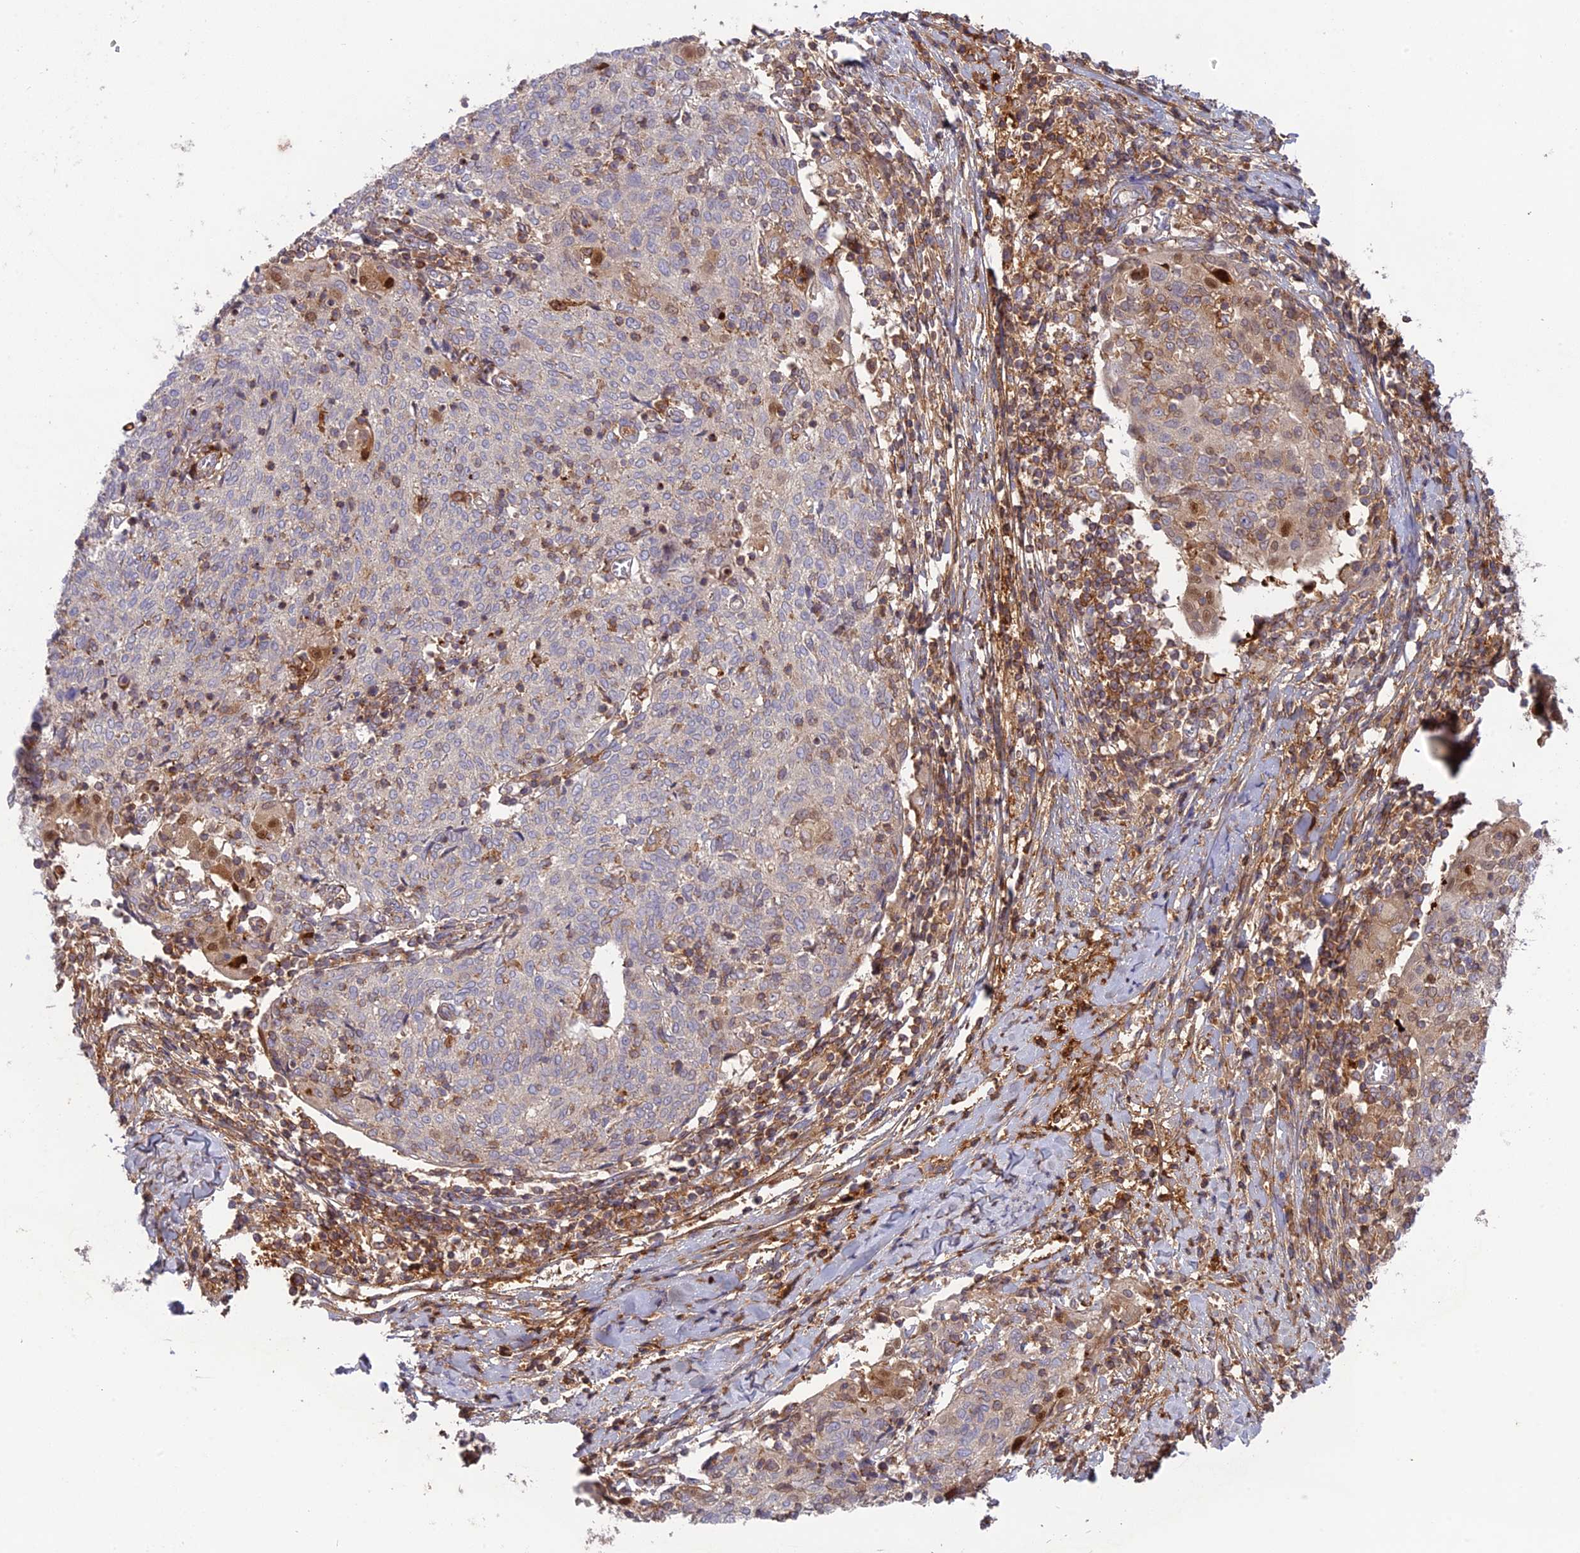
{"staining": {"intensity": "negative", "quantity": "none", "location": "none"}, "tissue": "cervical cancer", "cell_type": "Tumor cells", "image_type": "cancer", "snomed": [{"axis": "morphology", "description": "Squamous cell carcinoma, NOS"}, {"axis": "topography", "description": "Cervix"}], "caption": "IHC of human cervical cancer (squamous cell carcinoma) demonstrates no positivity in tumor cells. (Stains: DAB immunohistochemistry (IHC) with hematoxylin counter stain, Microscopy: brightfield microscopy at high magnification).", "gene": "CPNE7", "patient": {"sex": "female", "age": 52}}